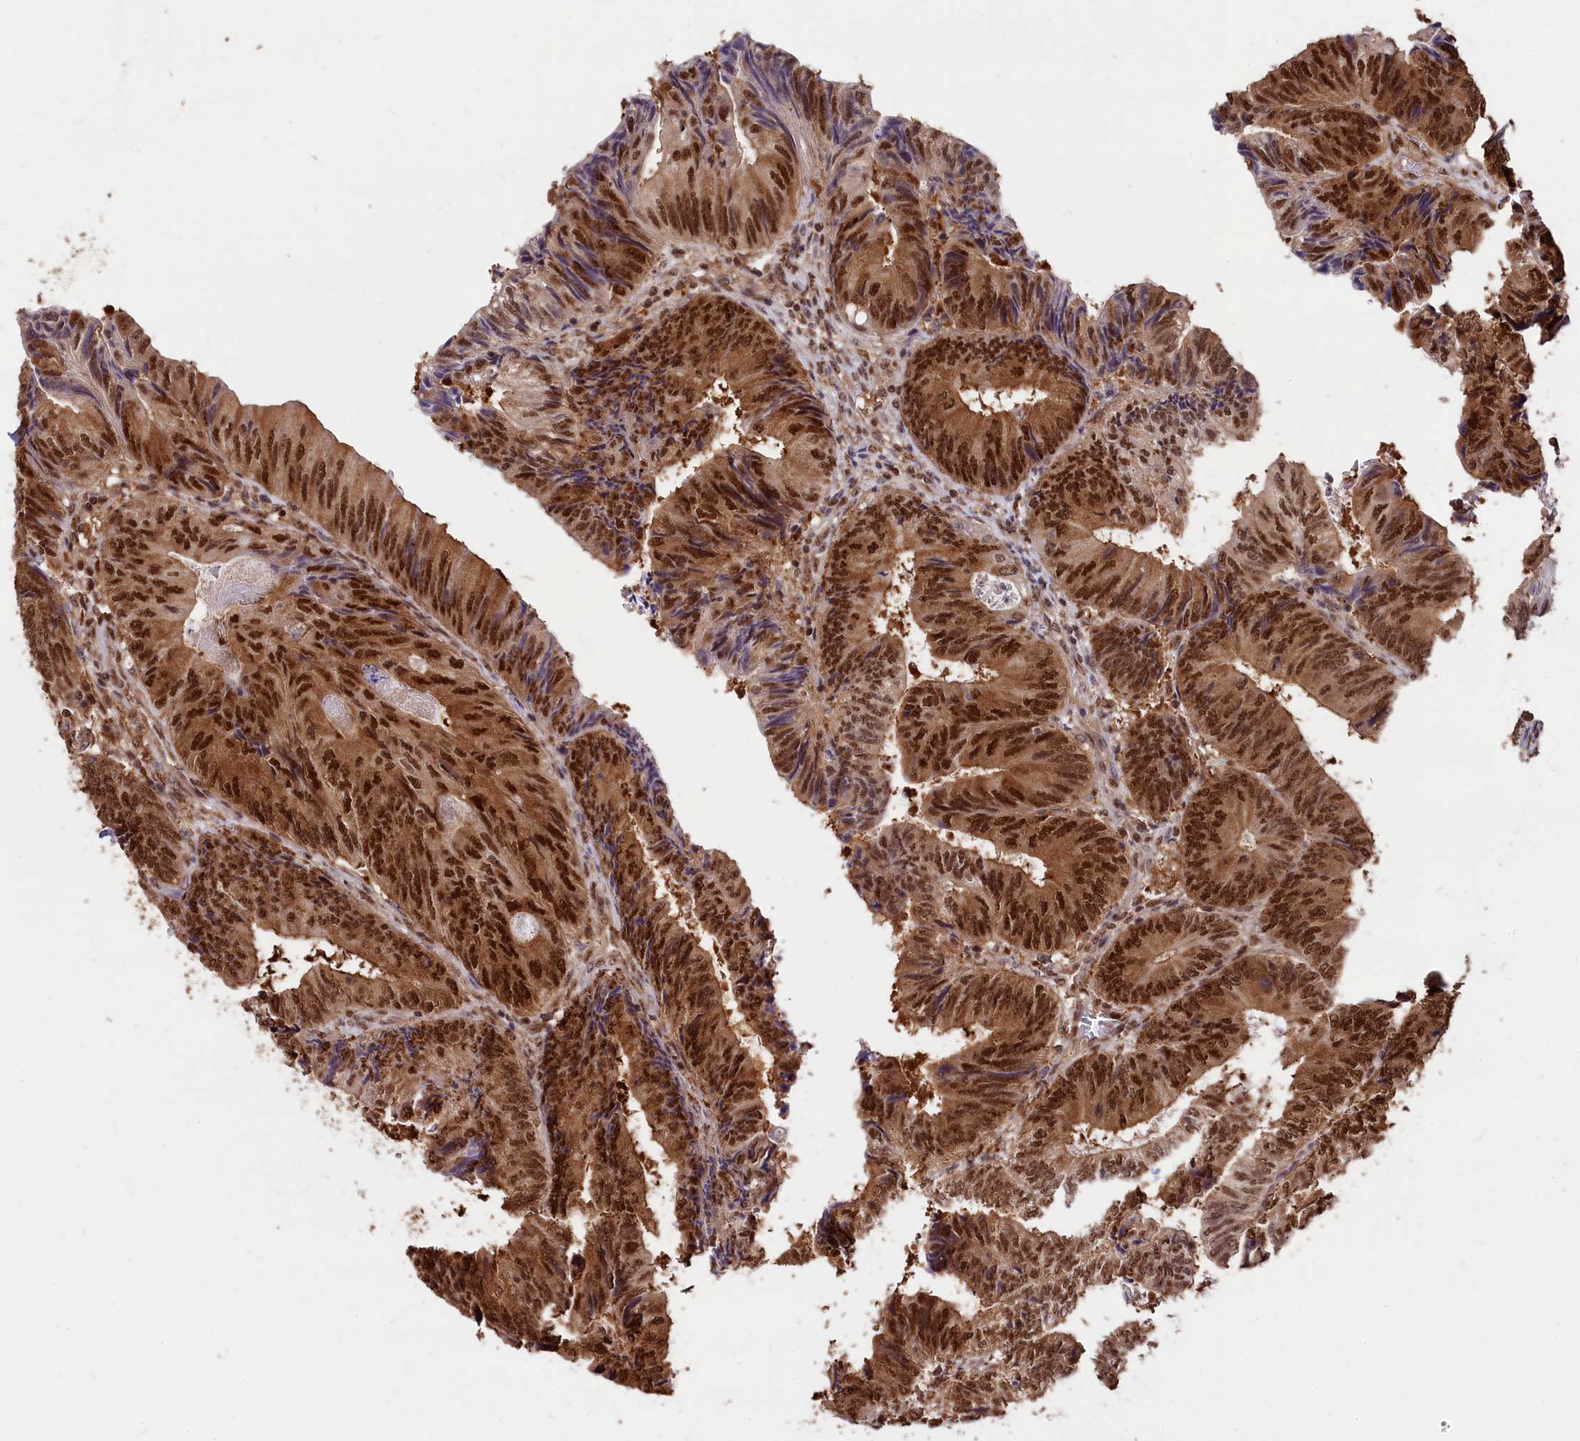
{"staining": {"intensity": "strong", "quantity": ">75%", "location": "nuclear"}, "tissue": "colorectal cancer", "cell_type": "Tumor cells", "image_type": "cancer", "snomed": [{"axis": "morphology", "description": "Adenocarcinoma, NOS"}, {"axis": "topography", "description": "Colon"}], "caption": "A high amount of strong nuclear positivity is identified in approximately >75% of tumor cells in colorectal cancer tissue.", "gene": "ADRM1", "patient": {"sex": "female", "age": 67}}